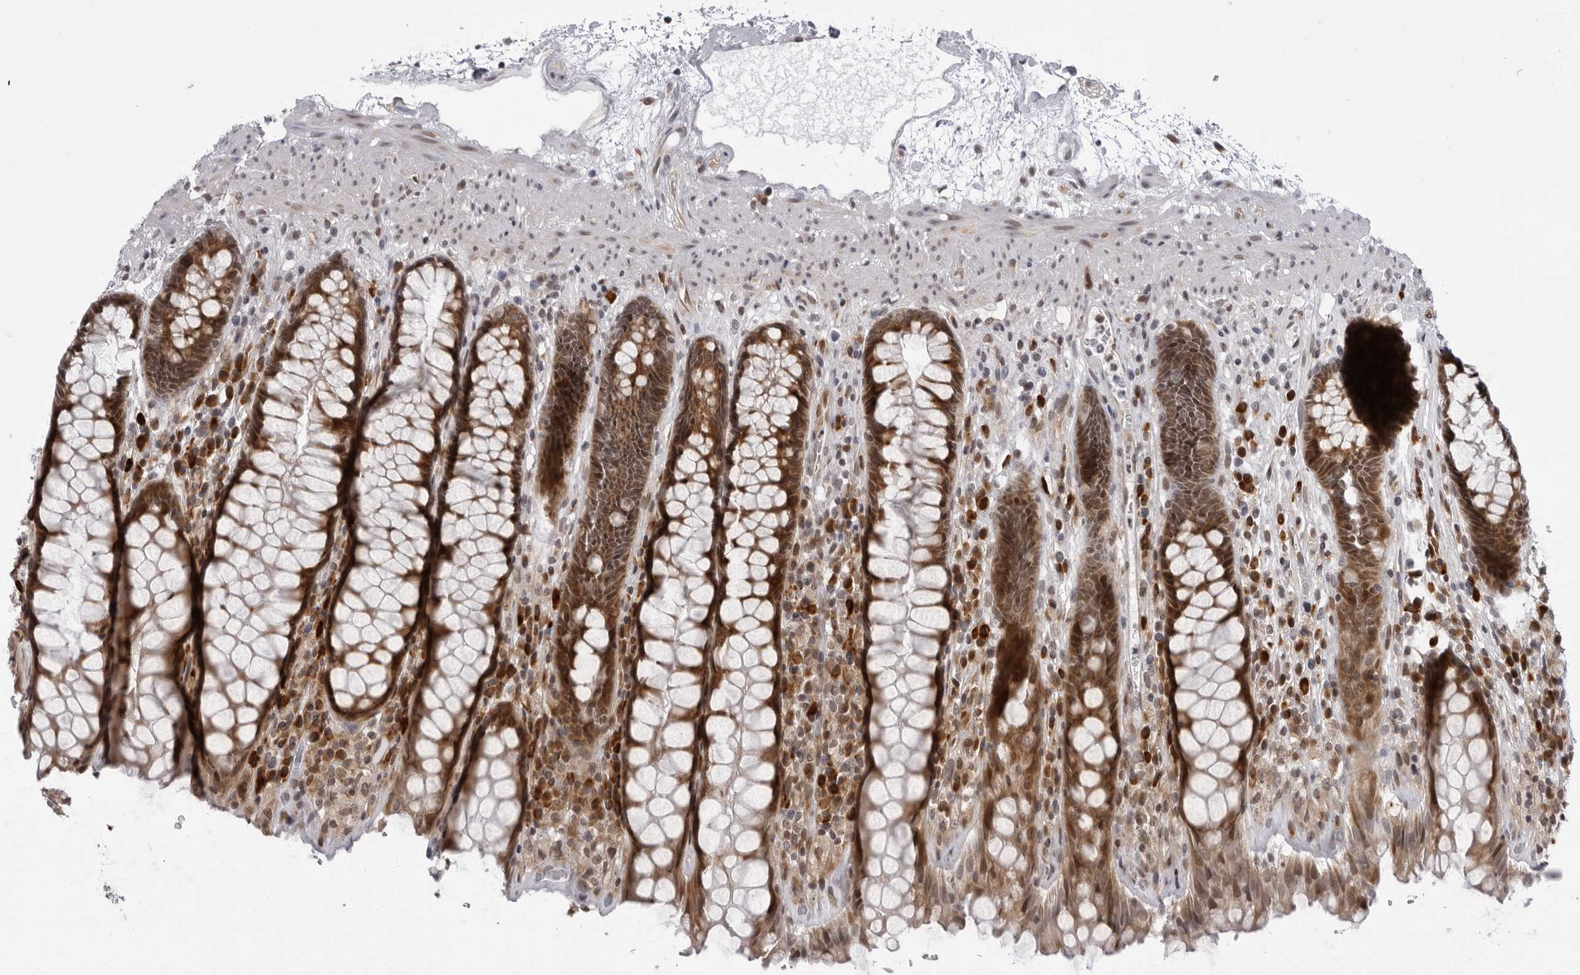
{"staining": {"intensity": "strong", "quantity": ">75%", "location": "cytoplasmic/membranous"}, "tissue": "rectum", "cell_type": "Glandular cells", "image_type": "normal", "snomed": [{"axis": "morphology", "description": "Normal tissue, NOS"}, {"axis": "topography", "description": "Rectum"}], "caption": "Immunohistochemistry micrograph of unremarkable human rectum stained for a protein (brown), which shows high levels of strong cytoplasmic/membranous expression in about >75% of glandular cells.", "gene": "GCSAML", "patient": {"sex": "male", "age": 64}}